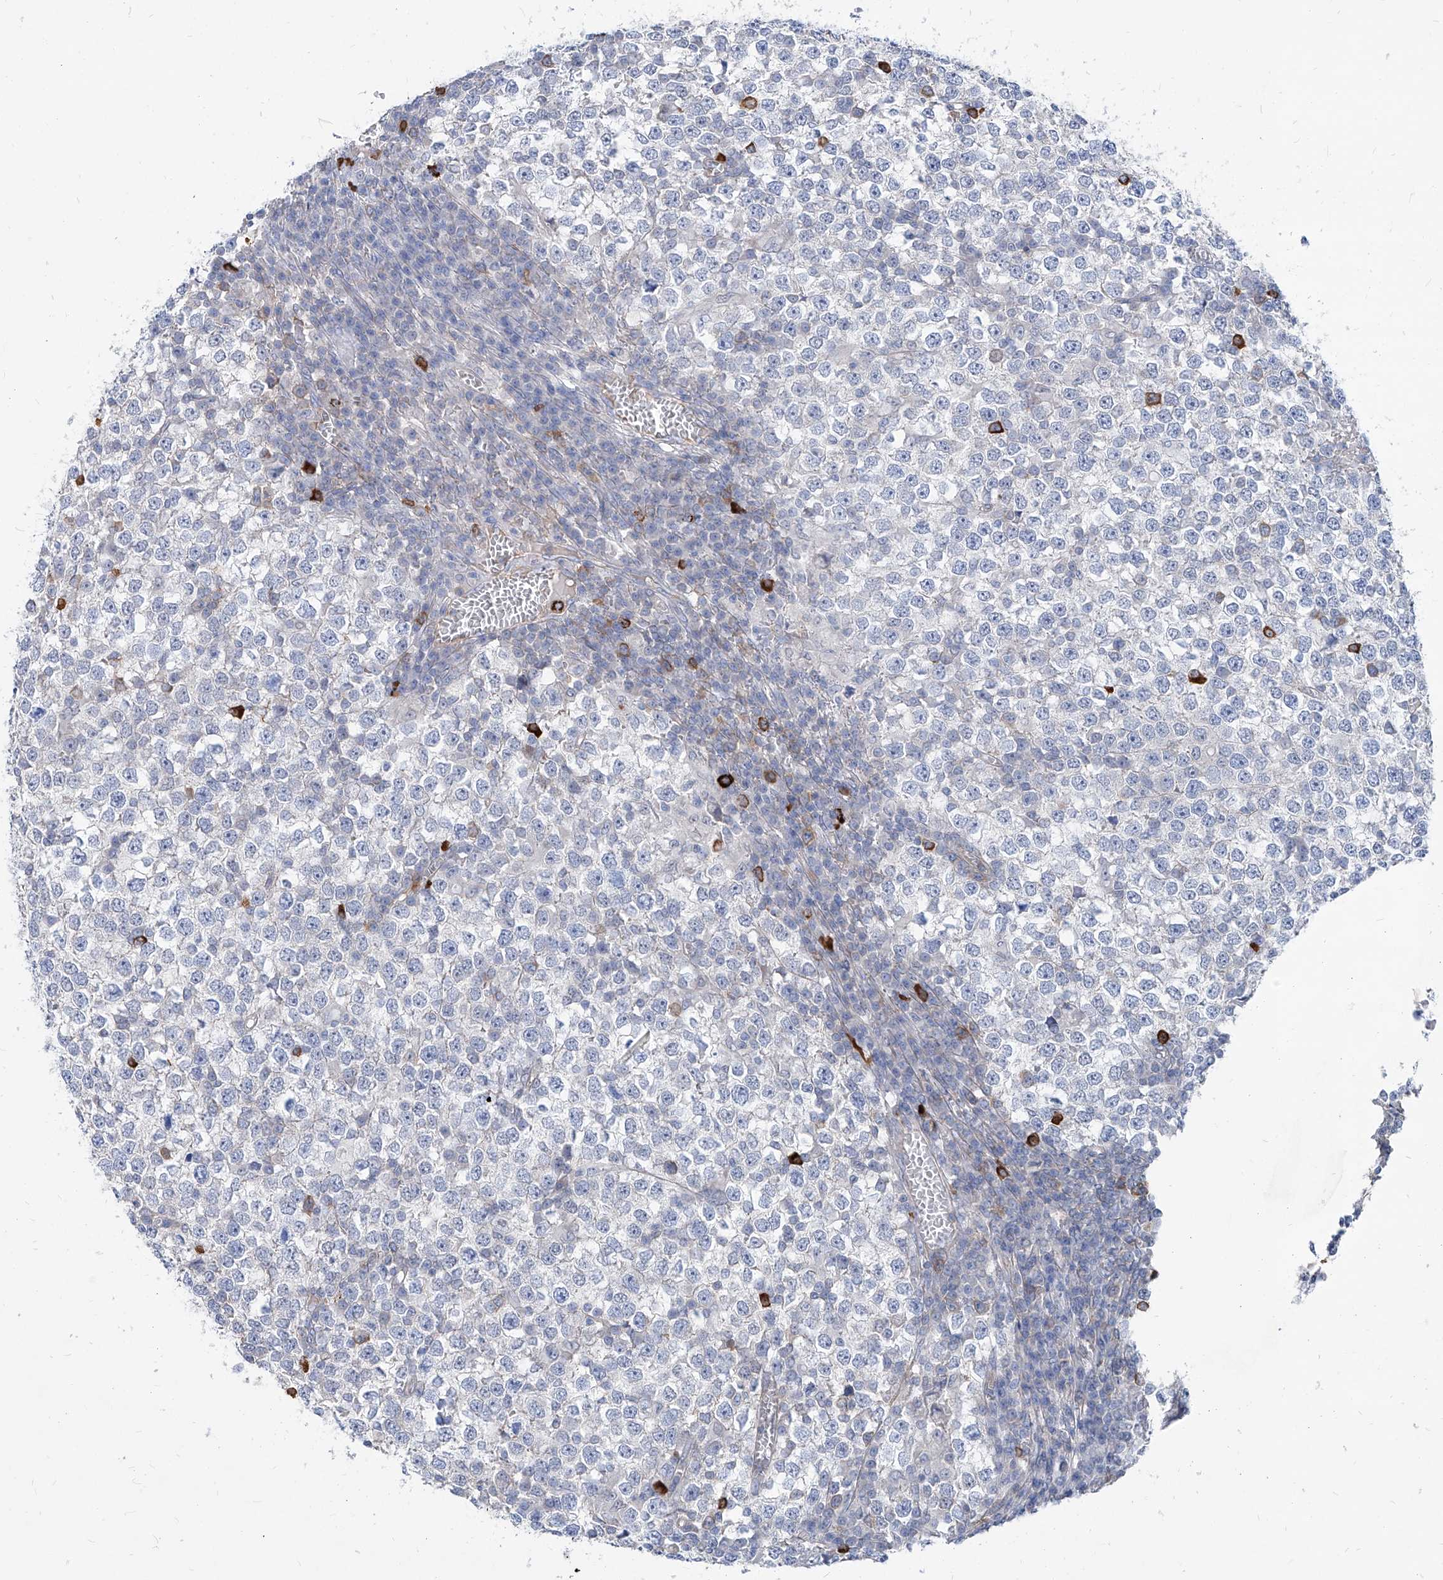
{"staining": {"intensity": "negative", "quantity": "none", "location": "none"}, "tissue": "testis cancer", "cell_type": "Tumor cells", "image_type": "cancer", "snomed": [{"axis": "morphology", "description": "Seminoma, NOS"}, {"axis": "topography", "description": "Testis"}], "caption": "Seminoma (testis) was stained to show a protein in brown. There is no significant staining in tumor cells. The staining is performed using DAB brown chromogen with nuclei counter-stained in using hematoxylin.", "gene": "AKAP10", "patient": {"sex": "male", "age": 65}}